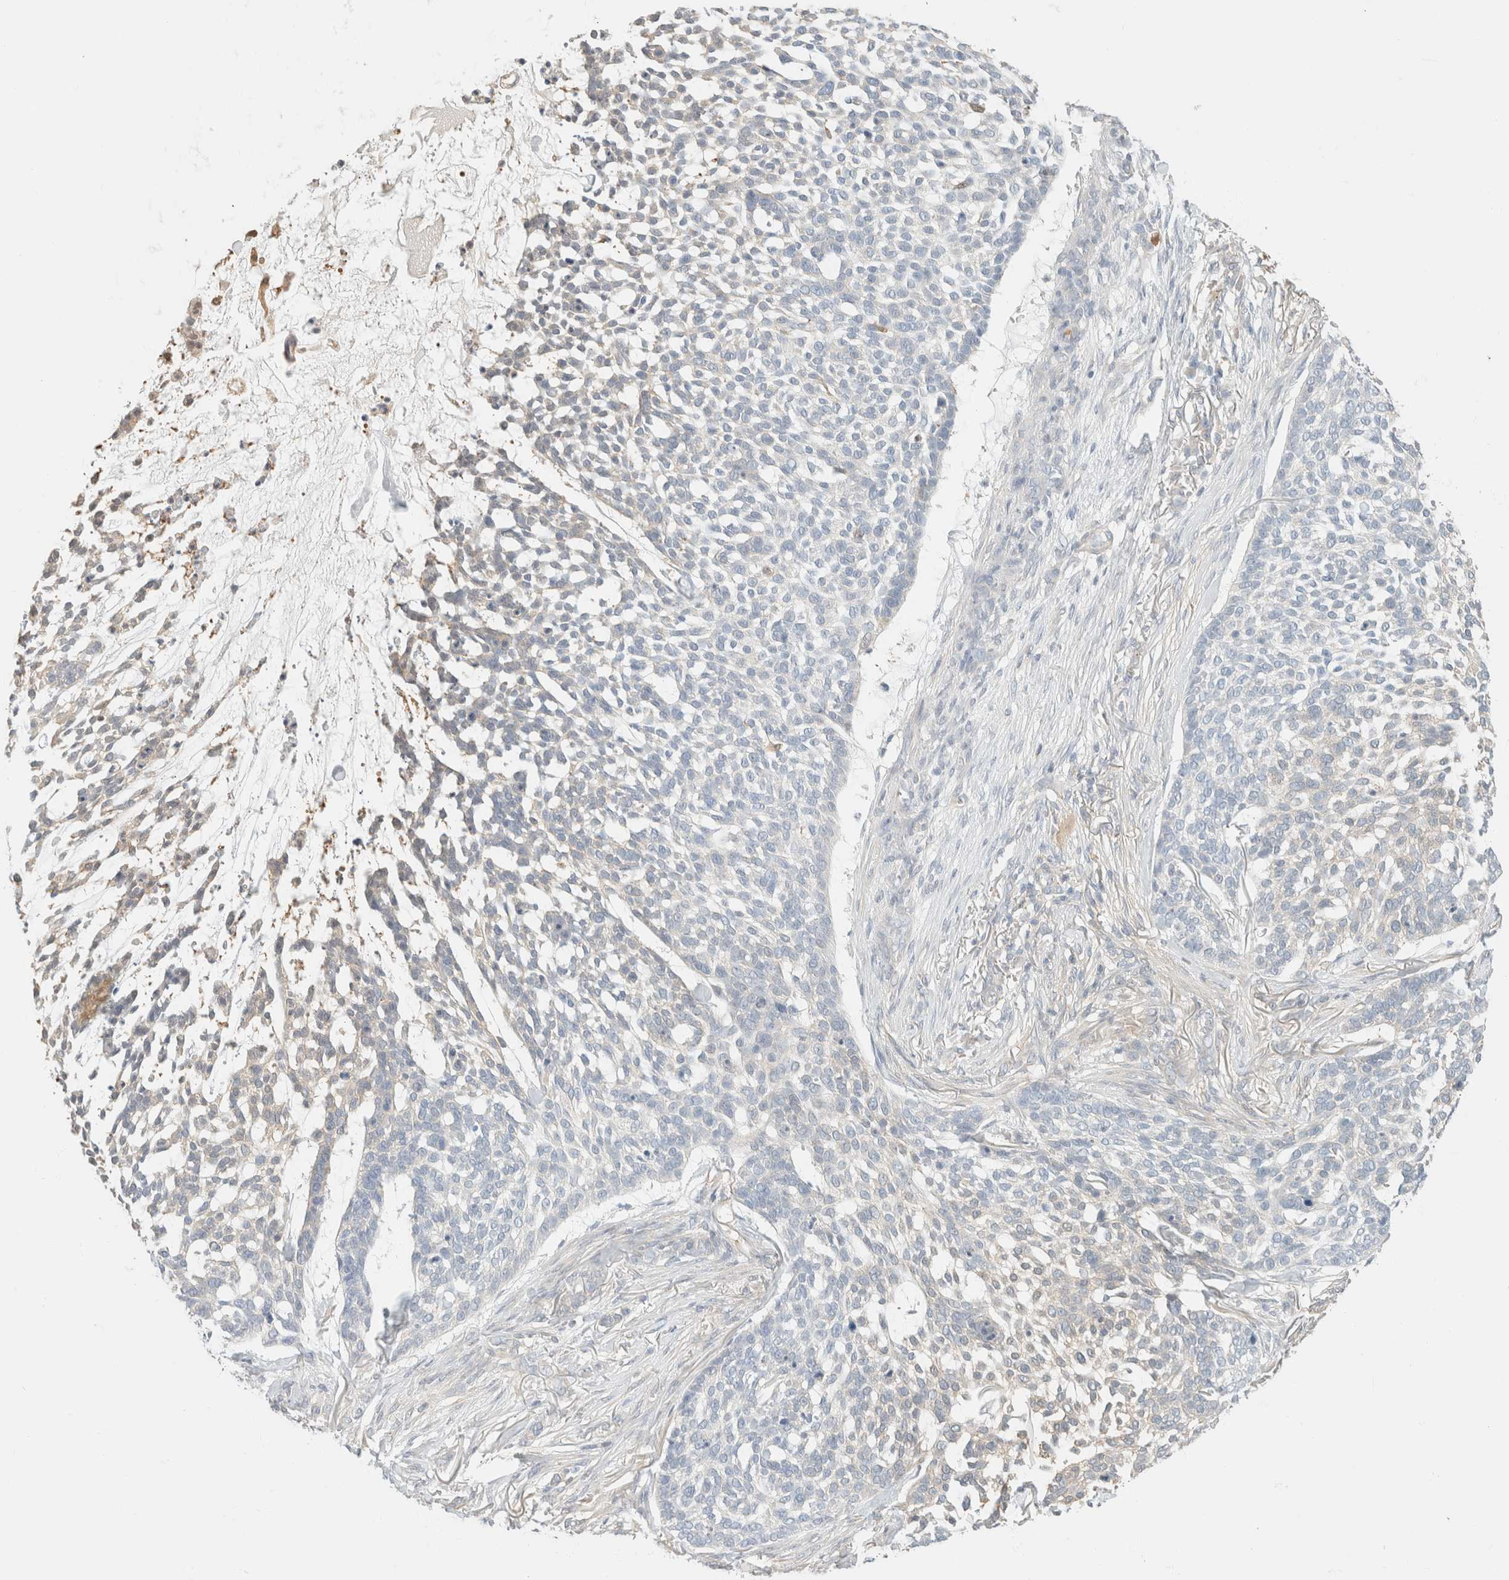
{"staining": {"intensity": "negative", "quantity": "none", "location": "none"}, "tissue": "skin cancer", "cell_type": "Tumor cells", "image_type": "cancer", "snomed": [{"axis": "morphology", "description": "Basal cell carcinoma"}, {"axis": "topography", "description": "Skin"}], "caption": "DAB immunohistochemical staining of basal cell carcinoma (skin) reveals no significant expression in tumor cells.", "gene": "GPI", "patient": {"sex": "female", "age": 64}}